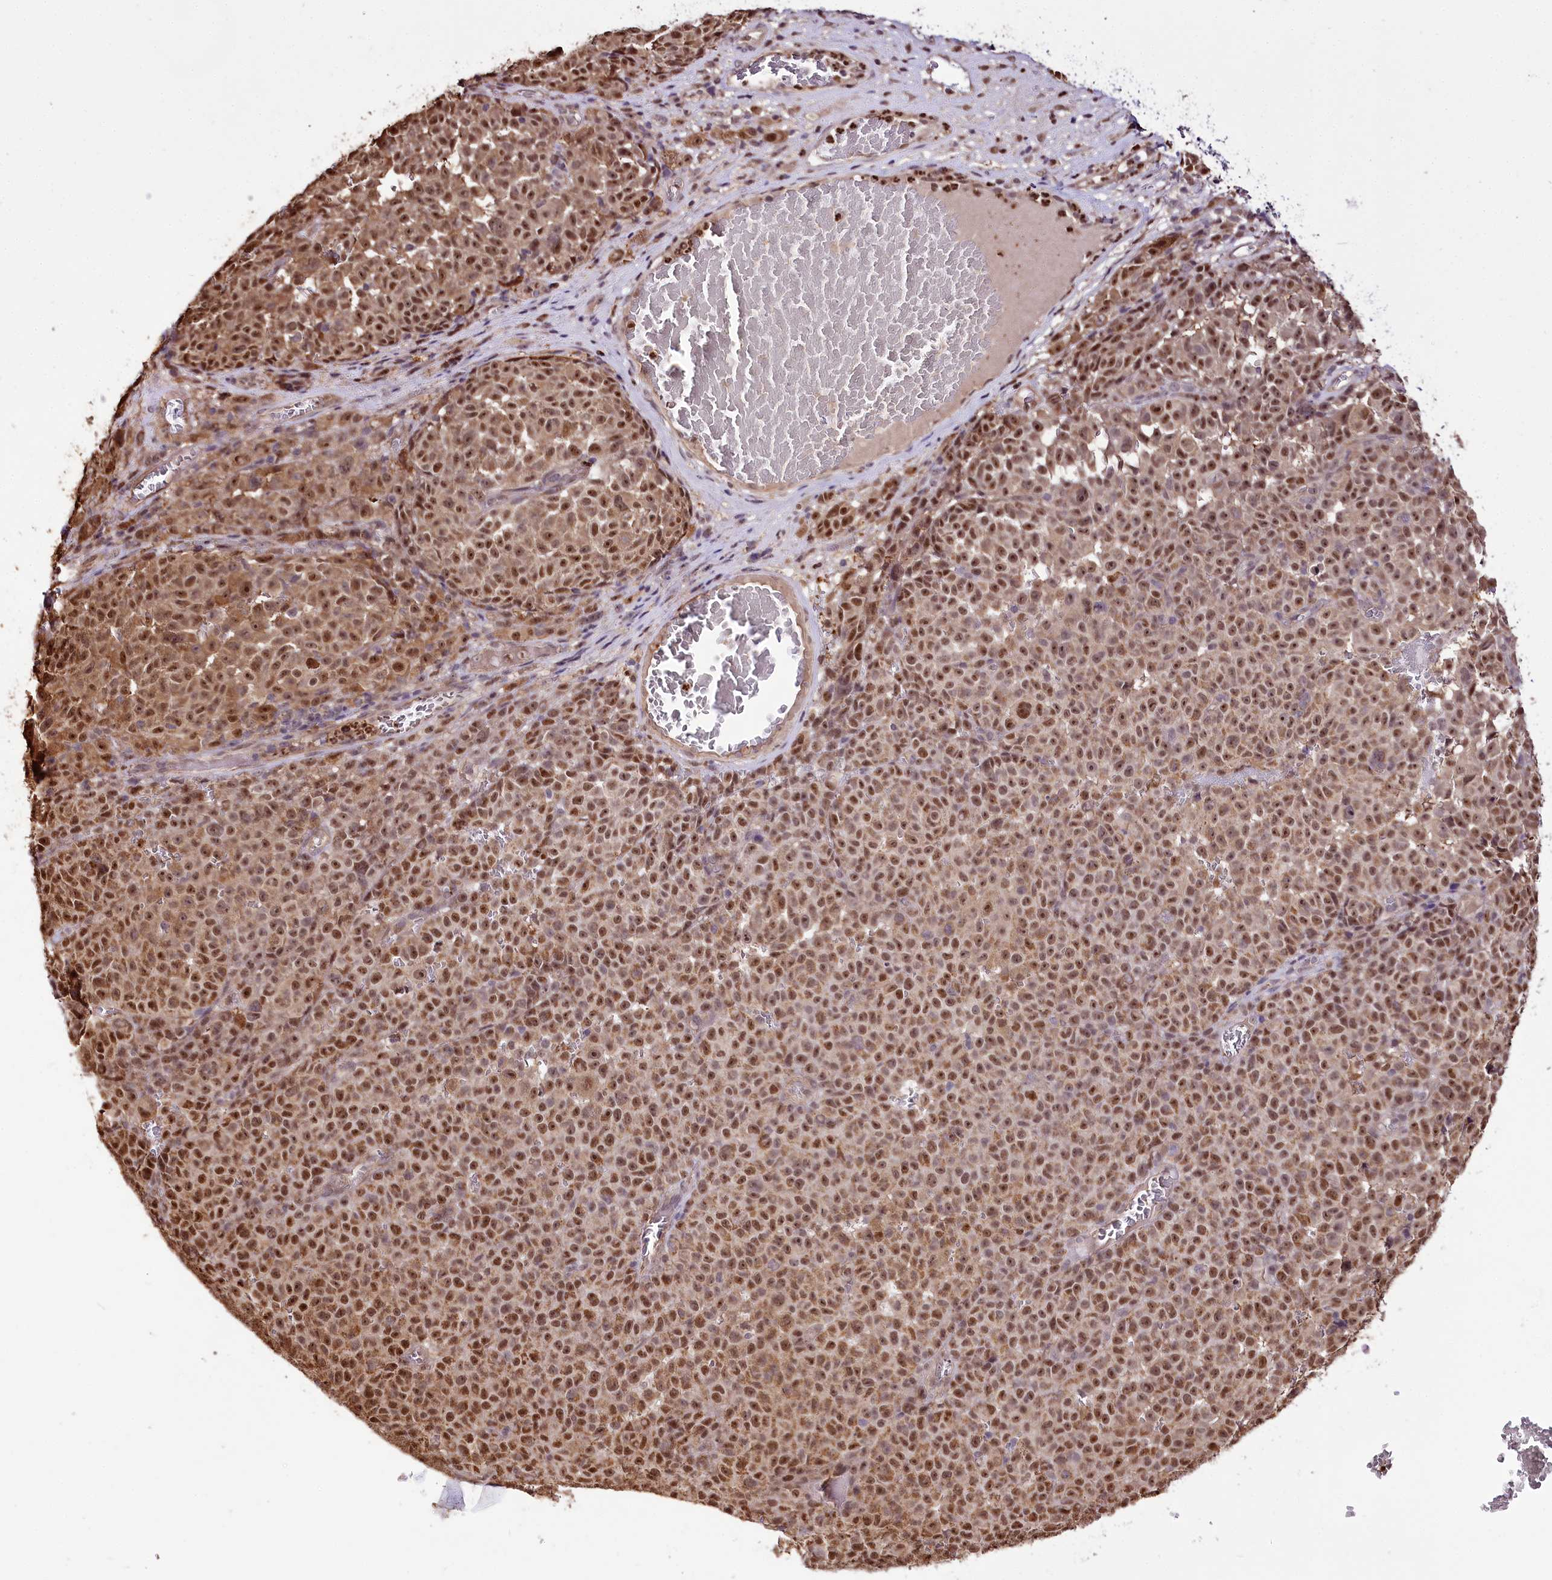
{"staining": {"intensity": "moderate", "quantity": ">75%", "location": "nuclear"}, "tissue": "melanoma", "cell_type": "Tumor cells", "image_type": "cancer", "snomed": [{"axis": "morphology", "description": "Malignant melanoma, NOS"}, {"axis": "topography", "description": "Skin"}], "caption": "A micrograph showing moderate nuclear staining in about >75% of tumor cells in melanoma, as visualized by brown immunohistochemical staining.", "gene": "GNL3L", "patient": {"sex": "female", "age": 82}}